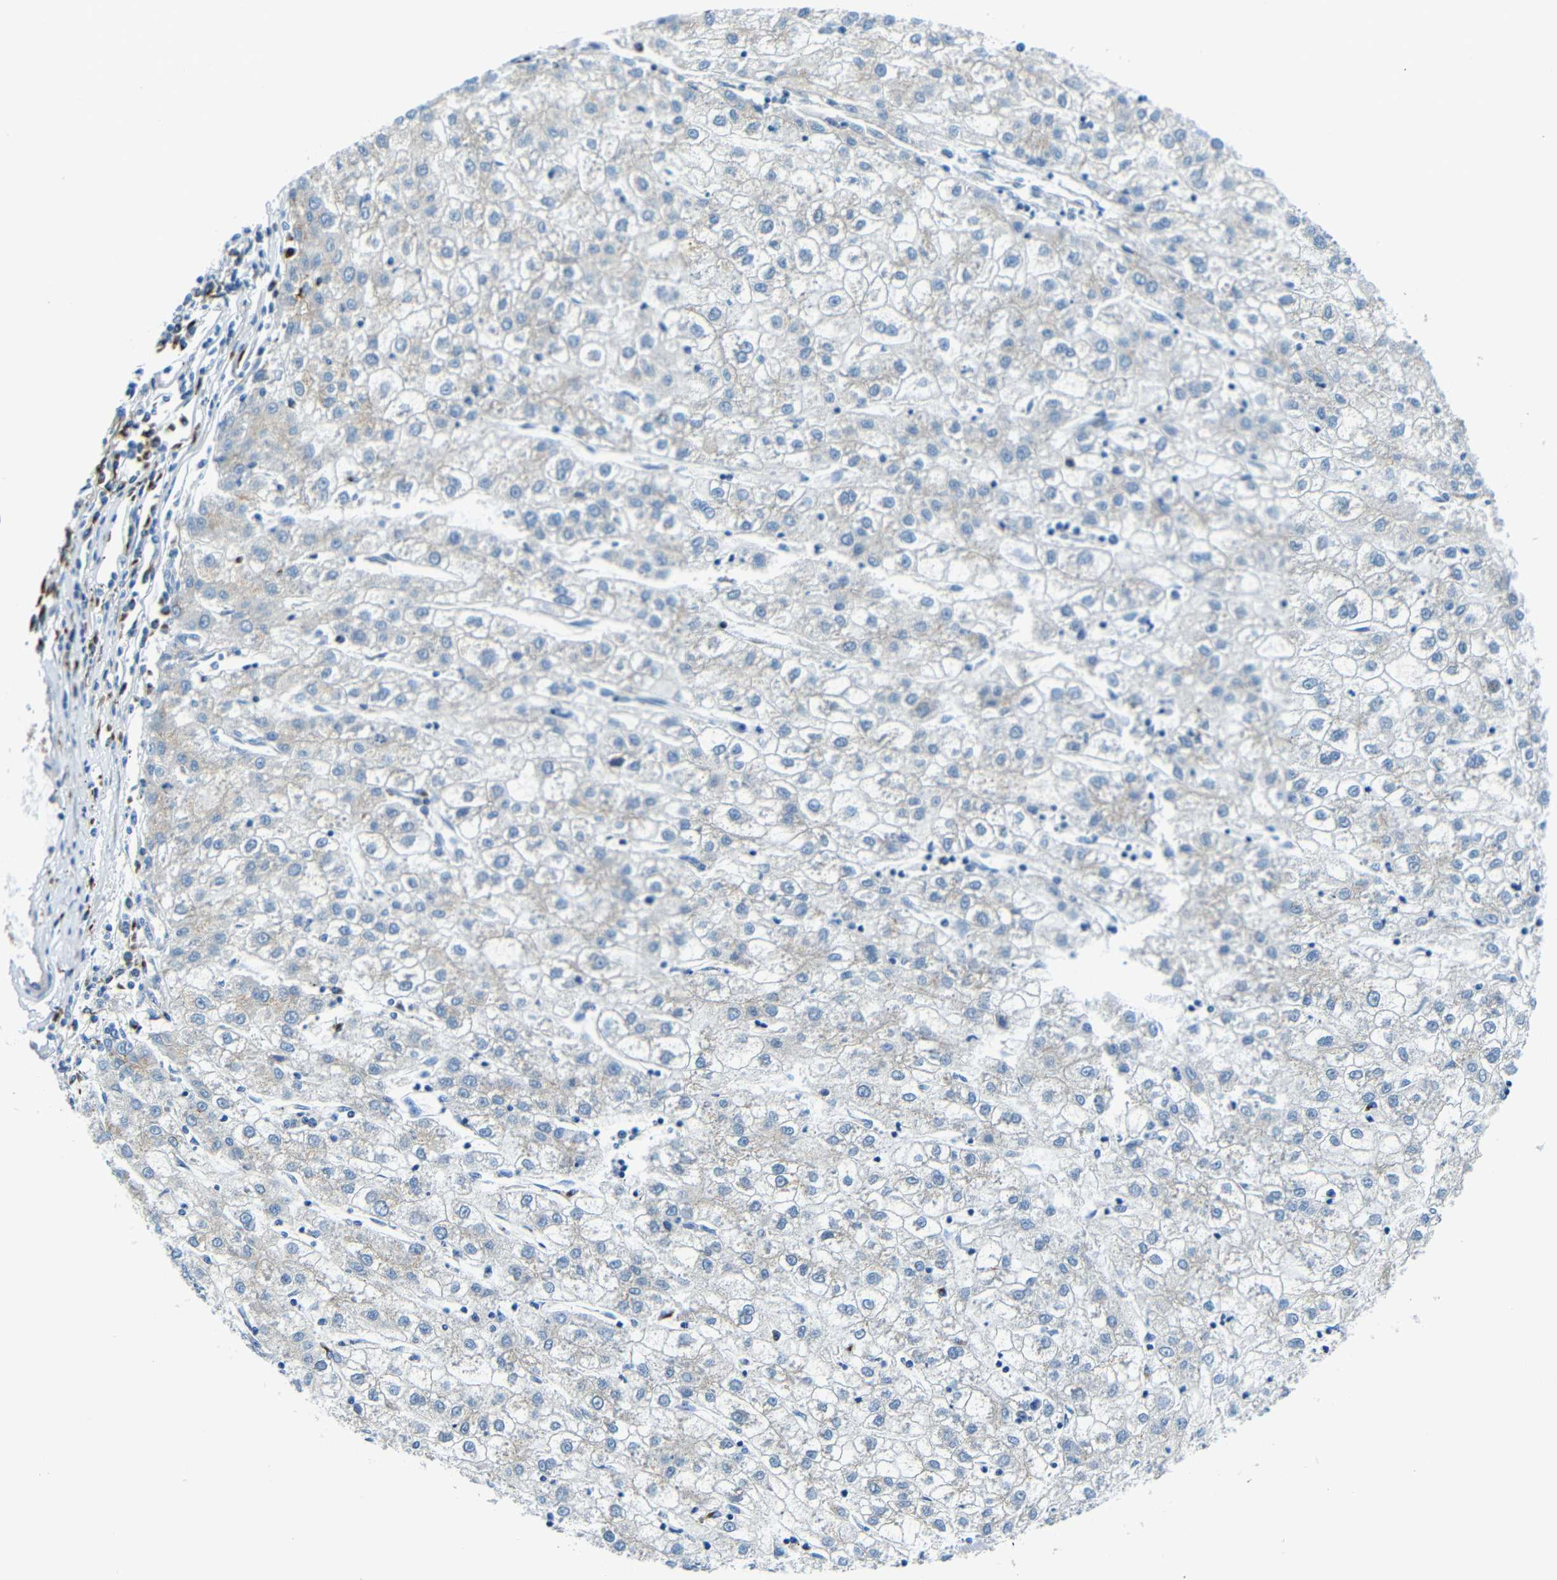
{"staining": {"intensity": "negative", "quantity": "none", "location": "none"}, "tissue": "liver cancer", "cell_type": "Tumor cells", "image_type": "cancer", "snomed": [{"axis": "morphology", "description": "Carcinoma, Hepatocellular, NOS"}, {"axis": "topography", "description": "Liver"}], "caption": "Protein analysis of liver cancer (hepatocellular carcinoma) shows no significant expression in tumor cells.", "gene": "USO1", "patient": {"sex": "male", "age": 72}}